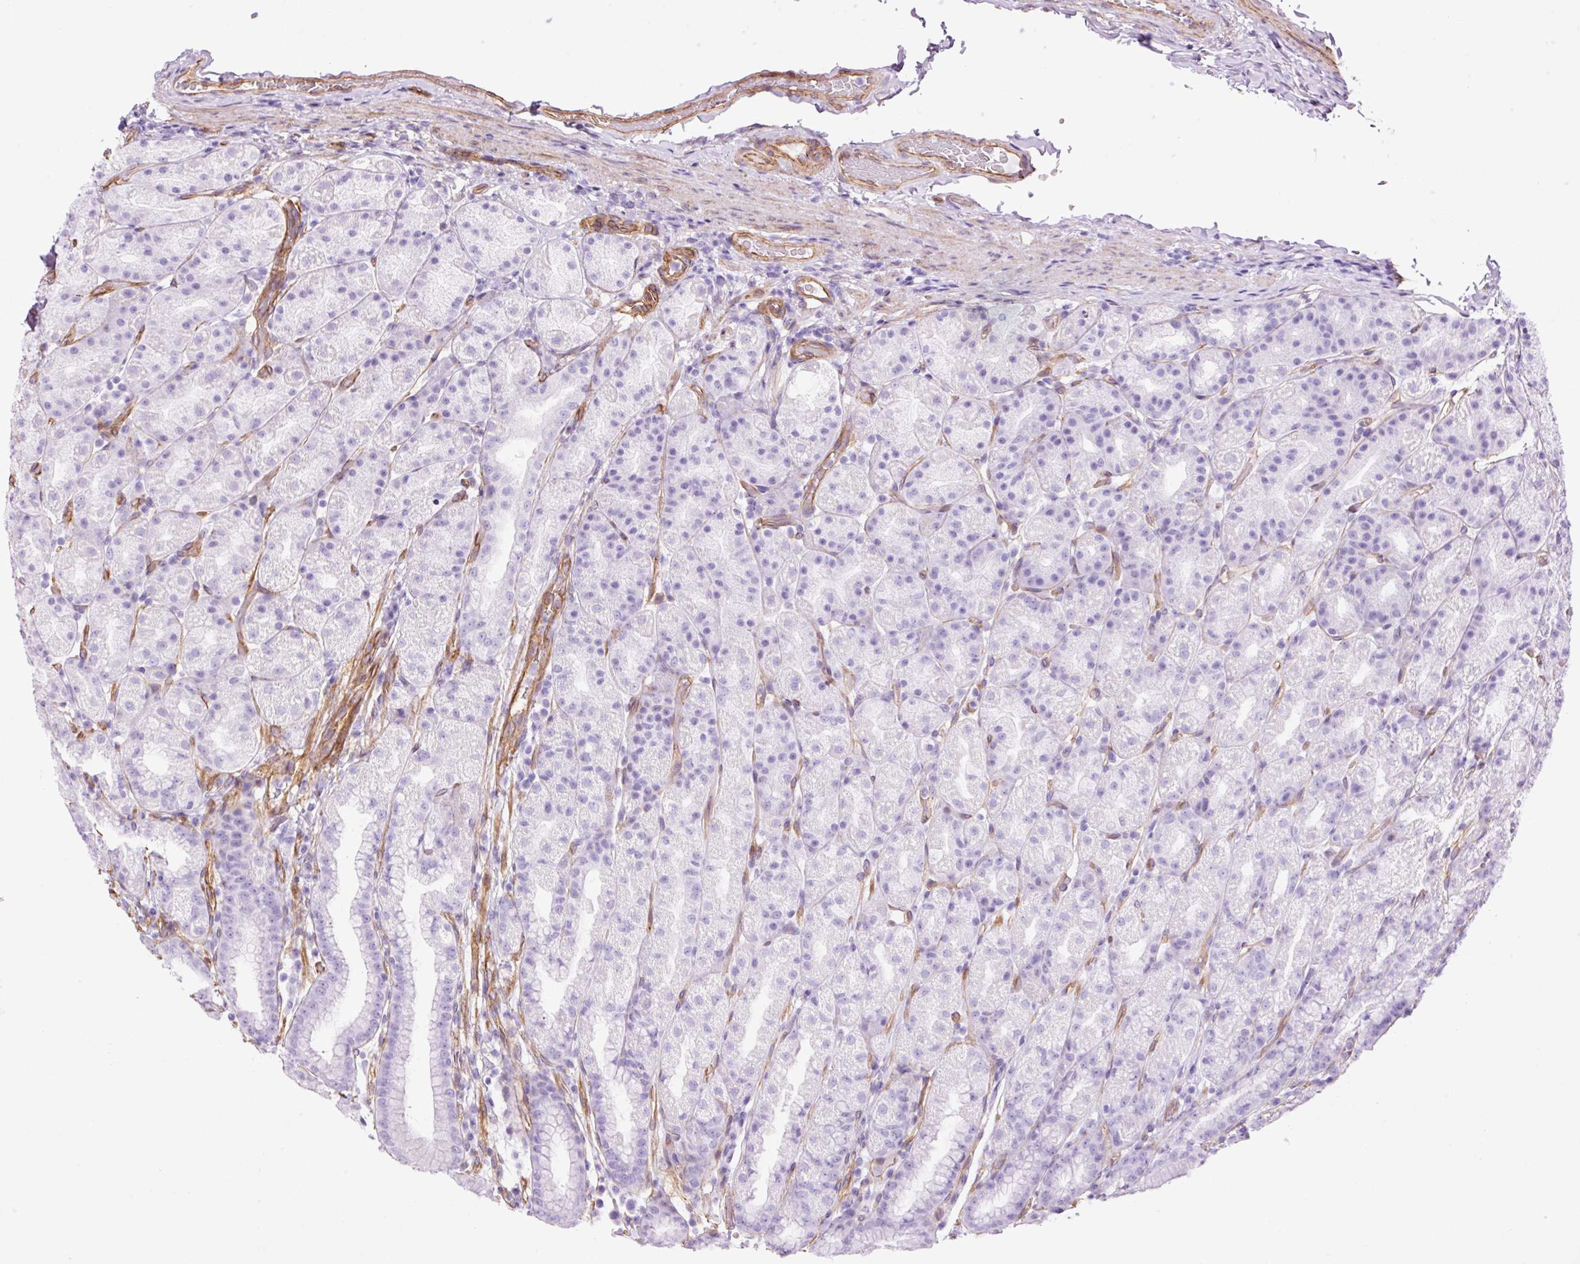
{"staining": {"intensity": "negative", "quantity": "none", "location": "none"}, "tissue": "stomach", "cell_type": "Glandular cells", "image_type": "normal", "snomed": [{"axis": "morphology", "description": "Normal tissue, NOS"}, {"axis": "topography", "description": "Stomach, upper"}, {"axis": "topography", "description": "Stomach"}], "caption": "Photomicrograph shows no protein staining in glandular cells of benign stomach.", "gene": "CAV1", "patient": {"sex": "male", "age": 68}}